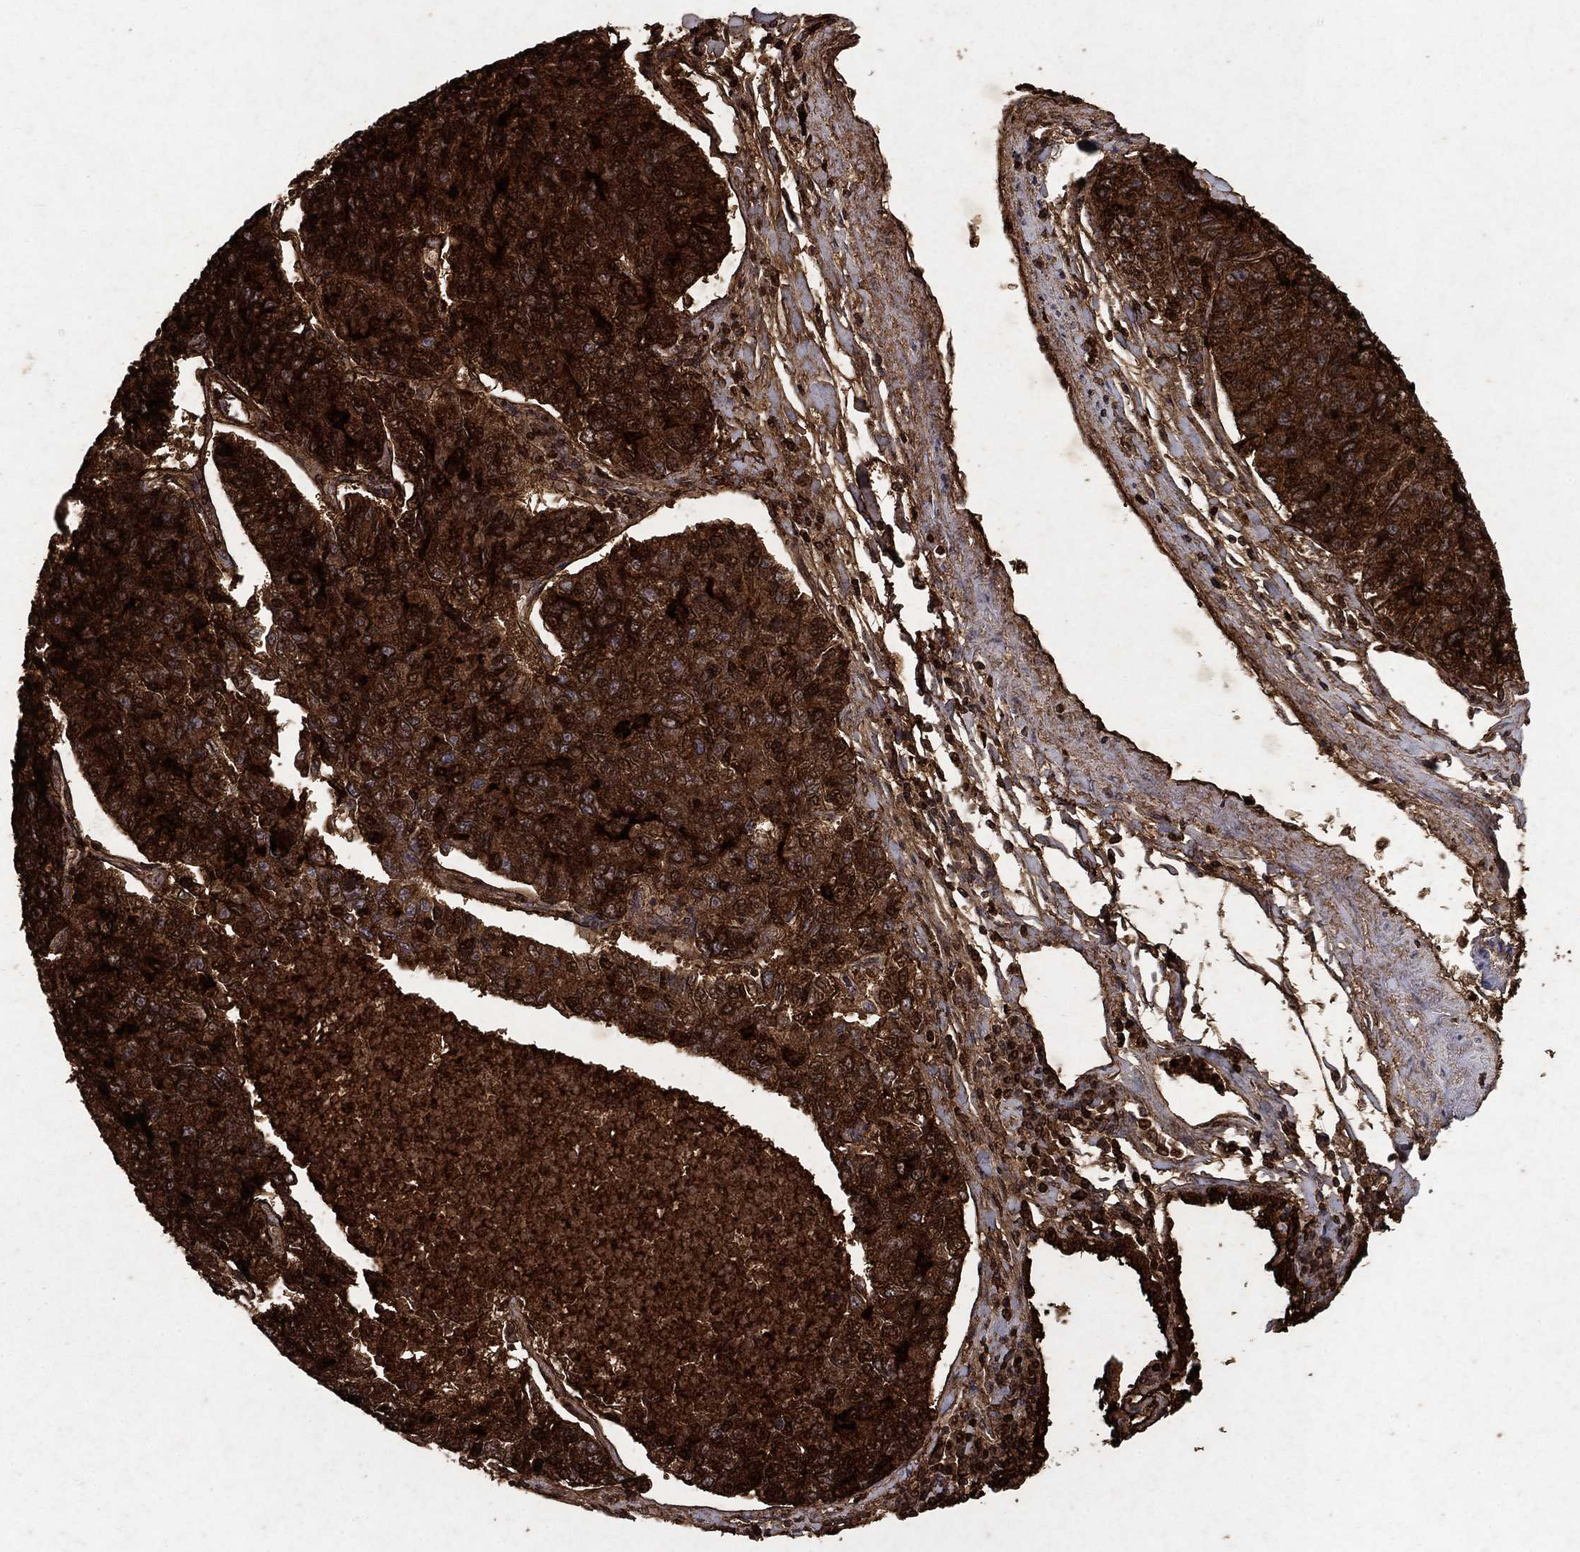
{"staining": {"intensity": "strong", "quantity": ">75%", "location": "cytoplasmic/membranous,nuclear"}, "tissue": "lung cancer", "cell_type": "Tumor cells", "image_type": "cancer", "snomed": [{"axis": "morphology", "description": "Adenocarcinoma, NOS"}, {"axis": "topography", "description": "Lung"}], "caption": "The photomicrograph displays a brown stain indicating the presence of a protein in the cytoplasmic/membranous and nuclear of tumor cells in lung adenocarcinoma. Nuclei are stained in blue.", "gene": "CD24", "patient": {"sex": "male", "age": 49}}